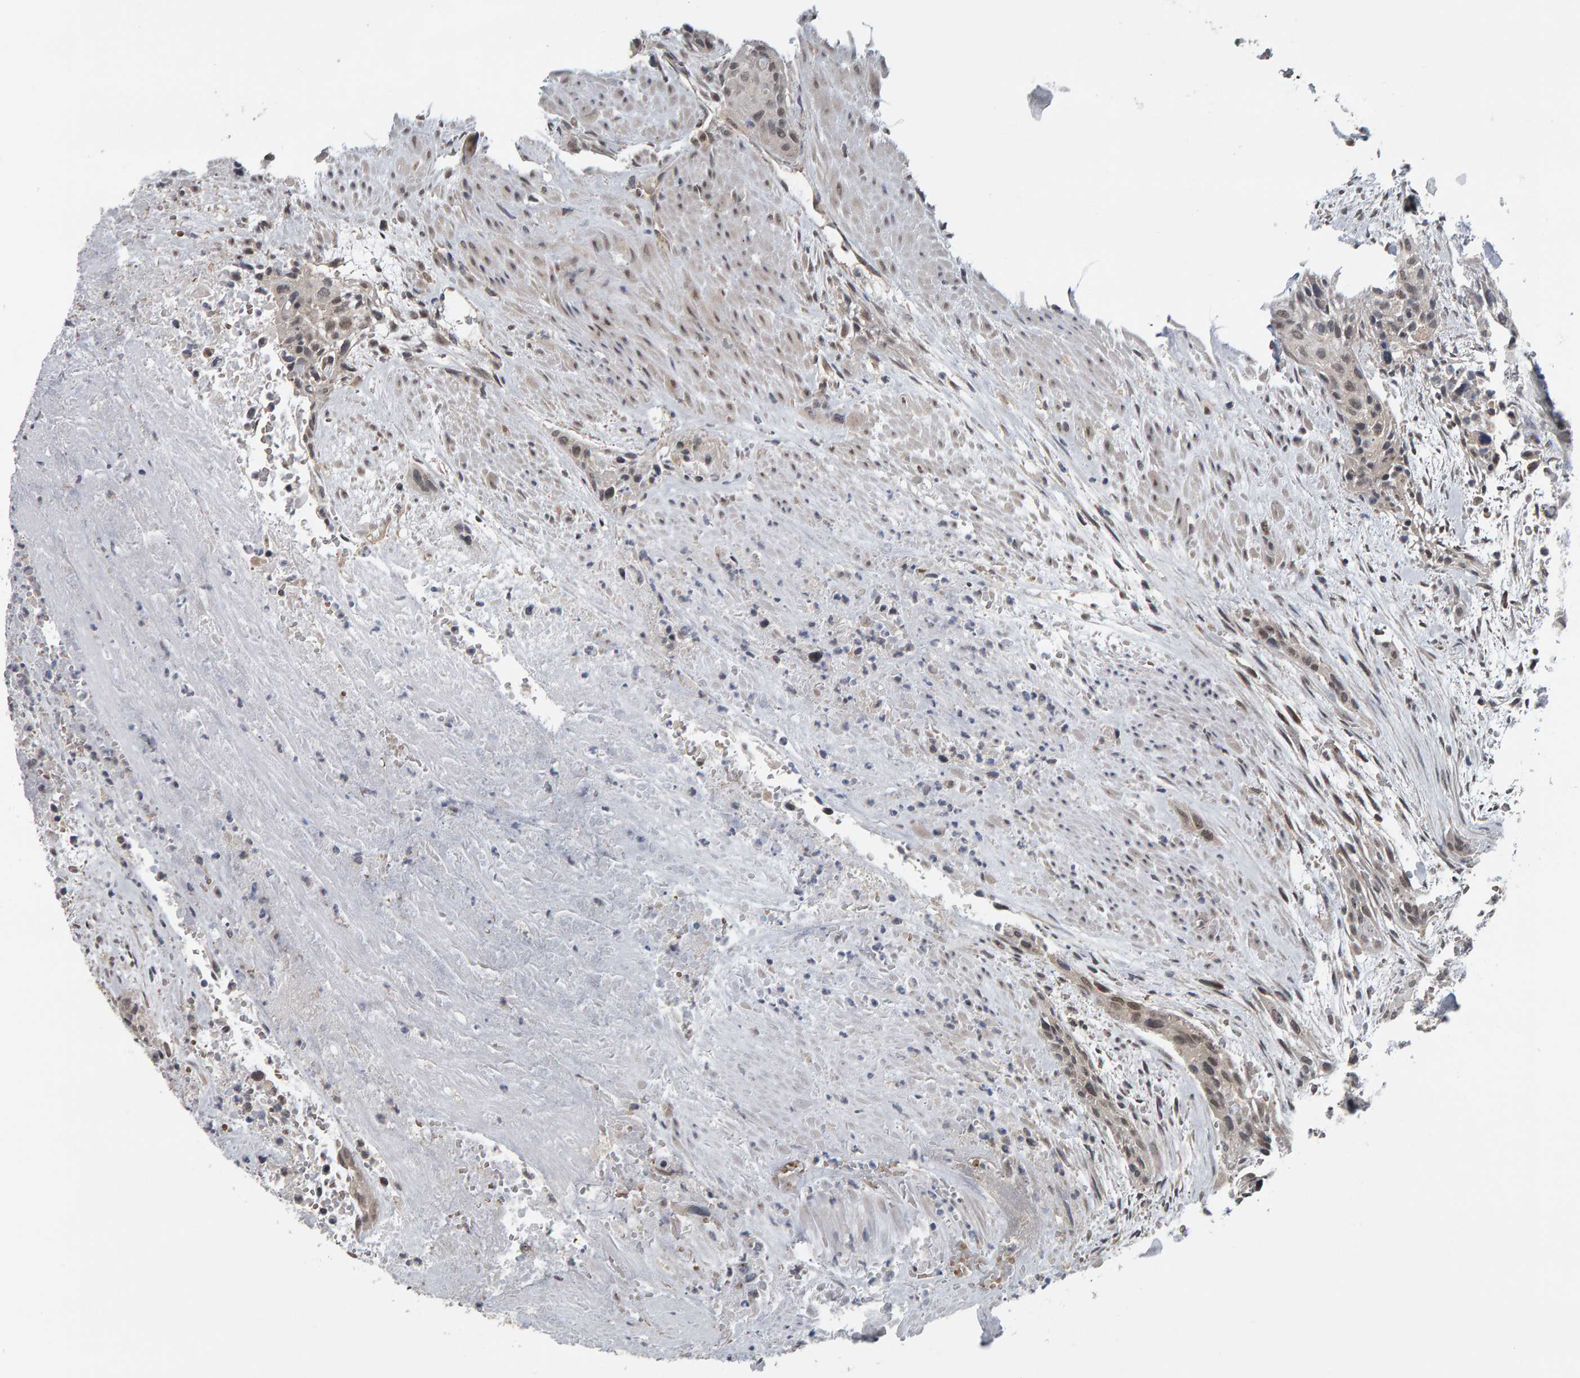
{"staining": {"intensity": "weak", "quantity": "25%-75%", "location": "nuclear"}, "tissue": "urothelial cancer", "cell_type": "Tumor cells", "image_type": "cancer", "snomed": [{"axis": "morphology", "description": "Urothelial carcinoma, High grade"}, {"axis": "topography", "description": "Urinary bladder"}], "caption": "Protein staining of urothelial carcinoma (high-grade) tissue shows weak nuclear positivity in about 25%-75% of tumor cells.", "gene": "COASY", "patient": {"sex": "male", "age": 35}}